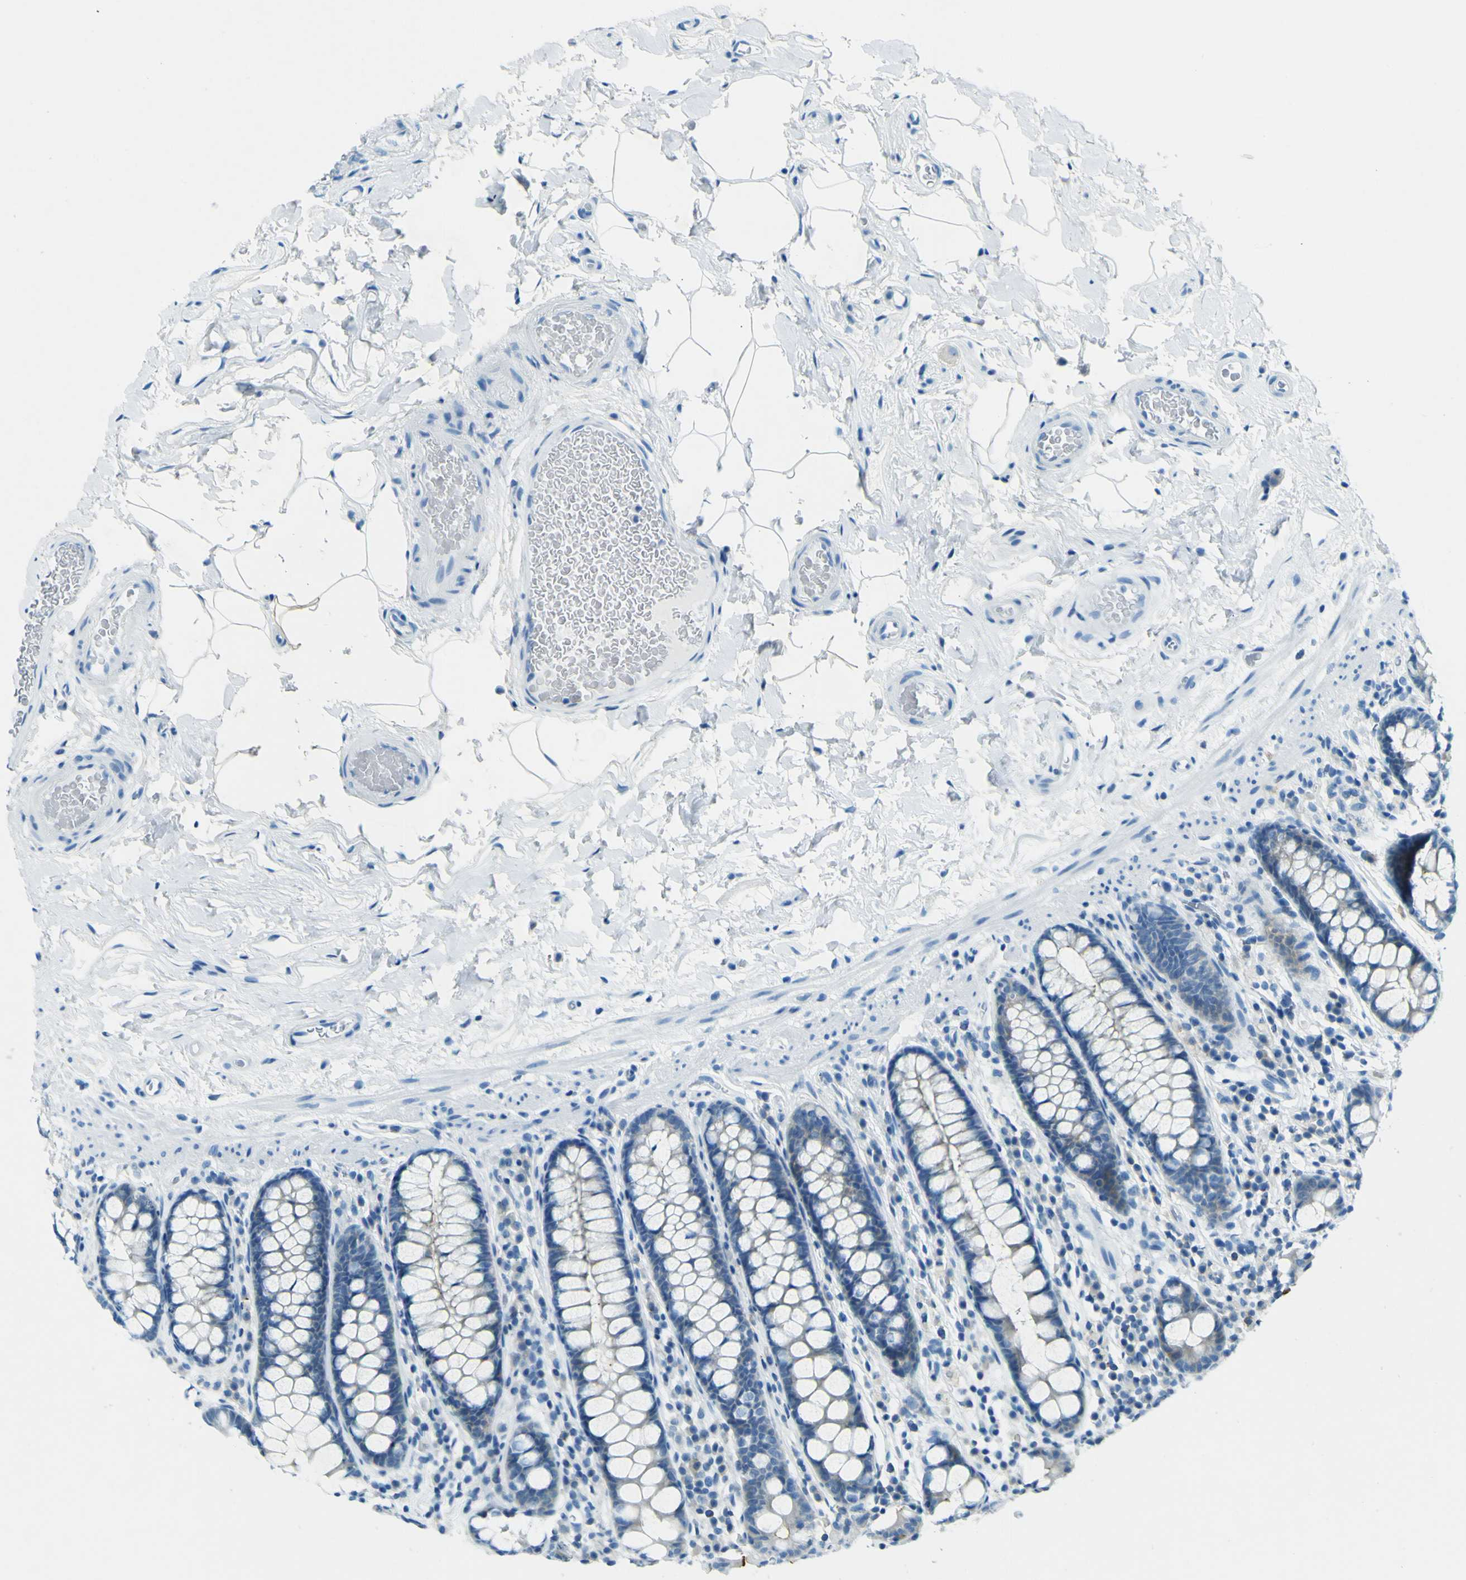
{"staining": {"intensity": "negative", "quantity": "none", "location": "none"}, "tissue": "colon", "cell_type": "Endothelial cells", "image_type": "normal", "snomed": [{"axis": "morphology", "description": "Normal tissue, NOS"}, {"axis": "topography", "description": "Colon"}], "caption": "This photomicrograph is of unremarkable colon stained with immunohistochemistry (IHC) to label a protein in brown with the nuclei are counter-stained blue. There is no positivity in endothelial cells. (Immunohistochemistry (ihc), brightfield microscopy, high magnification).", "gene": "SORCS1", "patient": {"sex": "female", "age": 80}}